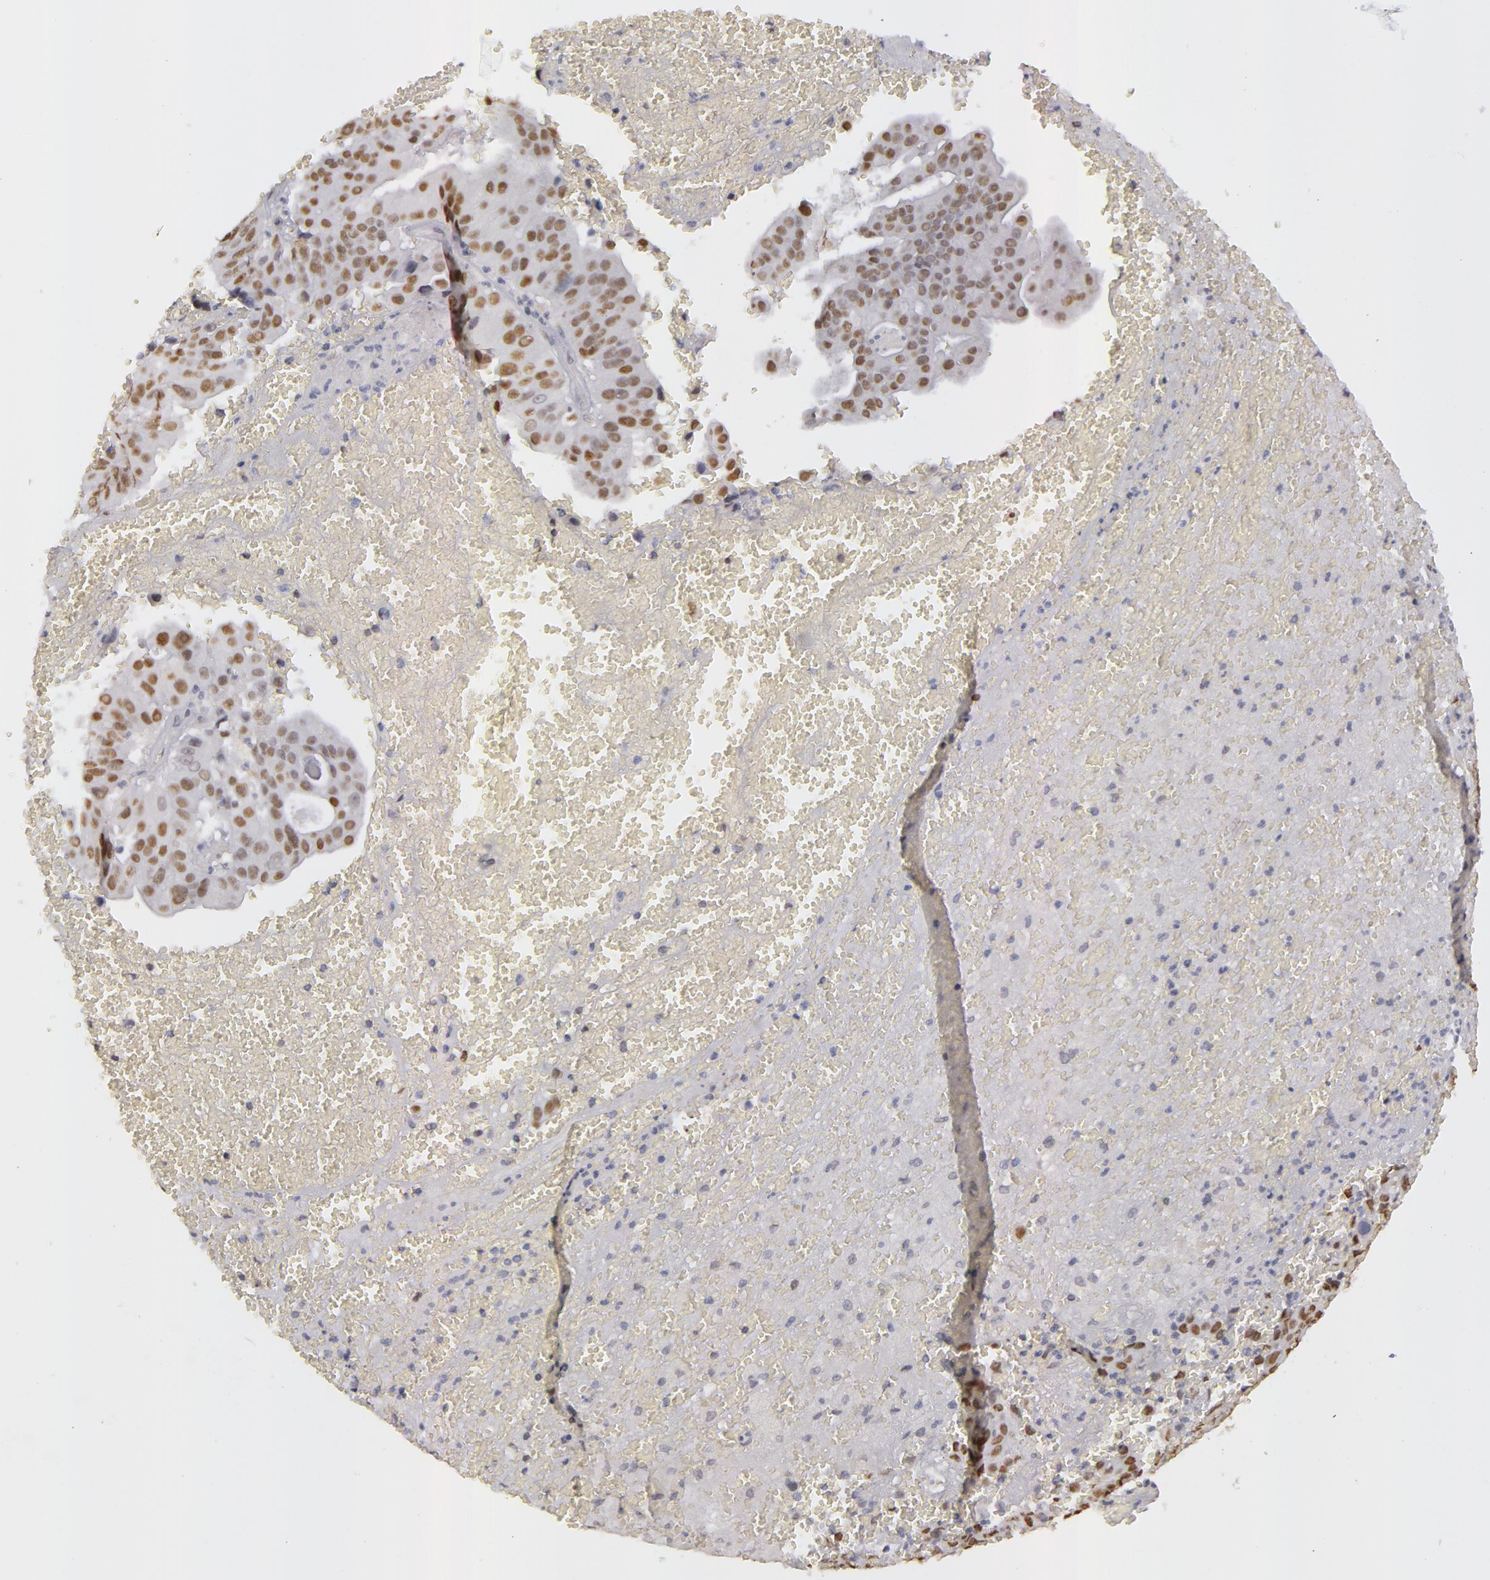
{"staining": {"intensity": "moderate", "quantity": ">75%", "location": "nuclear"}, "tissue": "liver cancer", "cell_type": "Tumor cells", "image_type": "cancer", "snomed": [{"axis": "morphology", "description": "Cholangiocarcinoma"}, {"axis": "topography", "description": "Liver"}], "caption": "Protein staining demonstrates moderate nuclear expression in approximately >75% of tumor cells in cholangiocarcinoma (liver).", "gene": "RRP7A", "patient": {"sex": "female", "age": 79}}